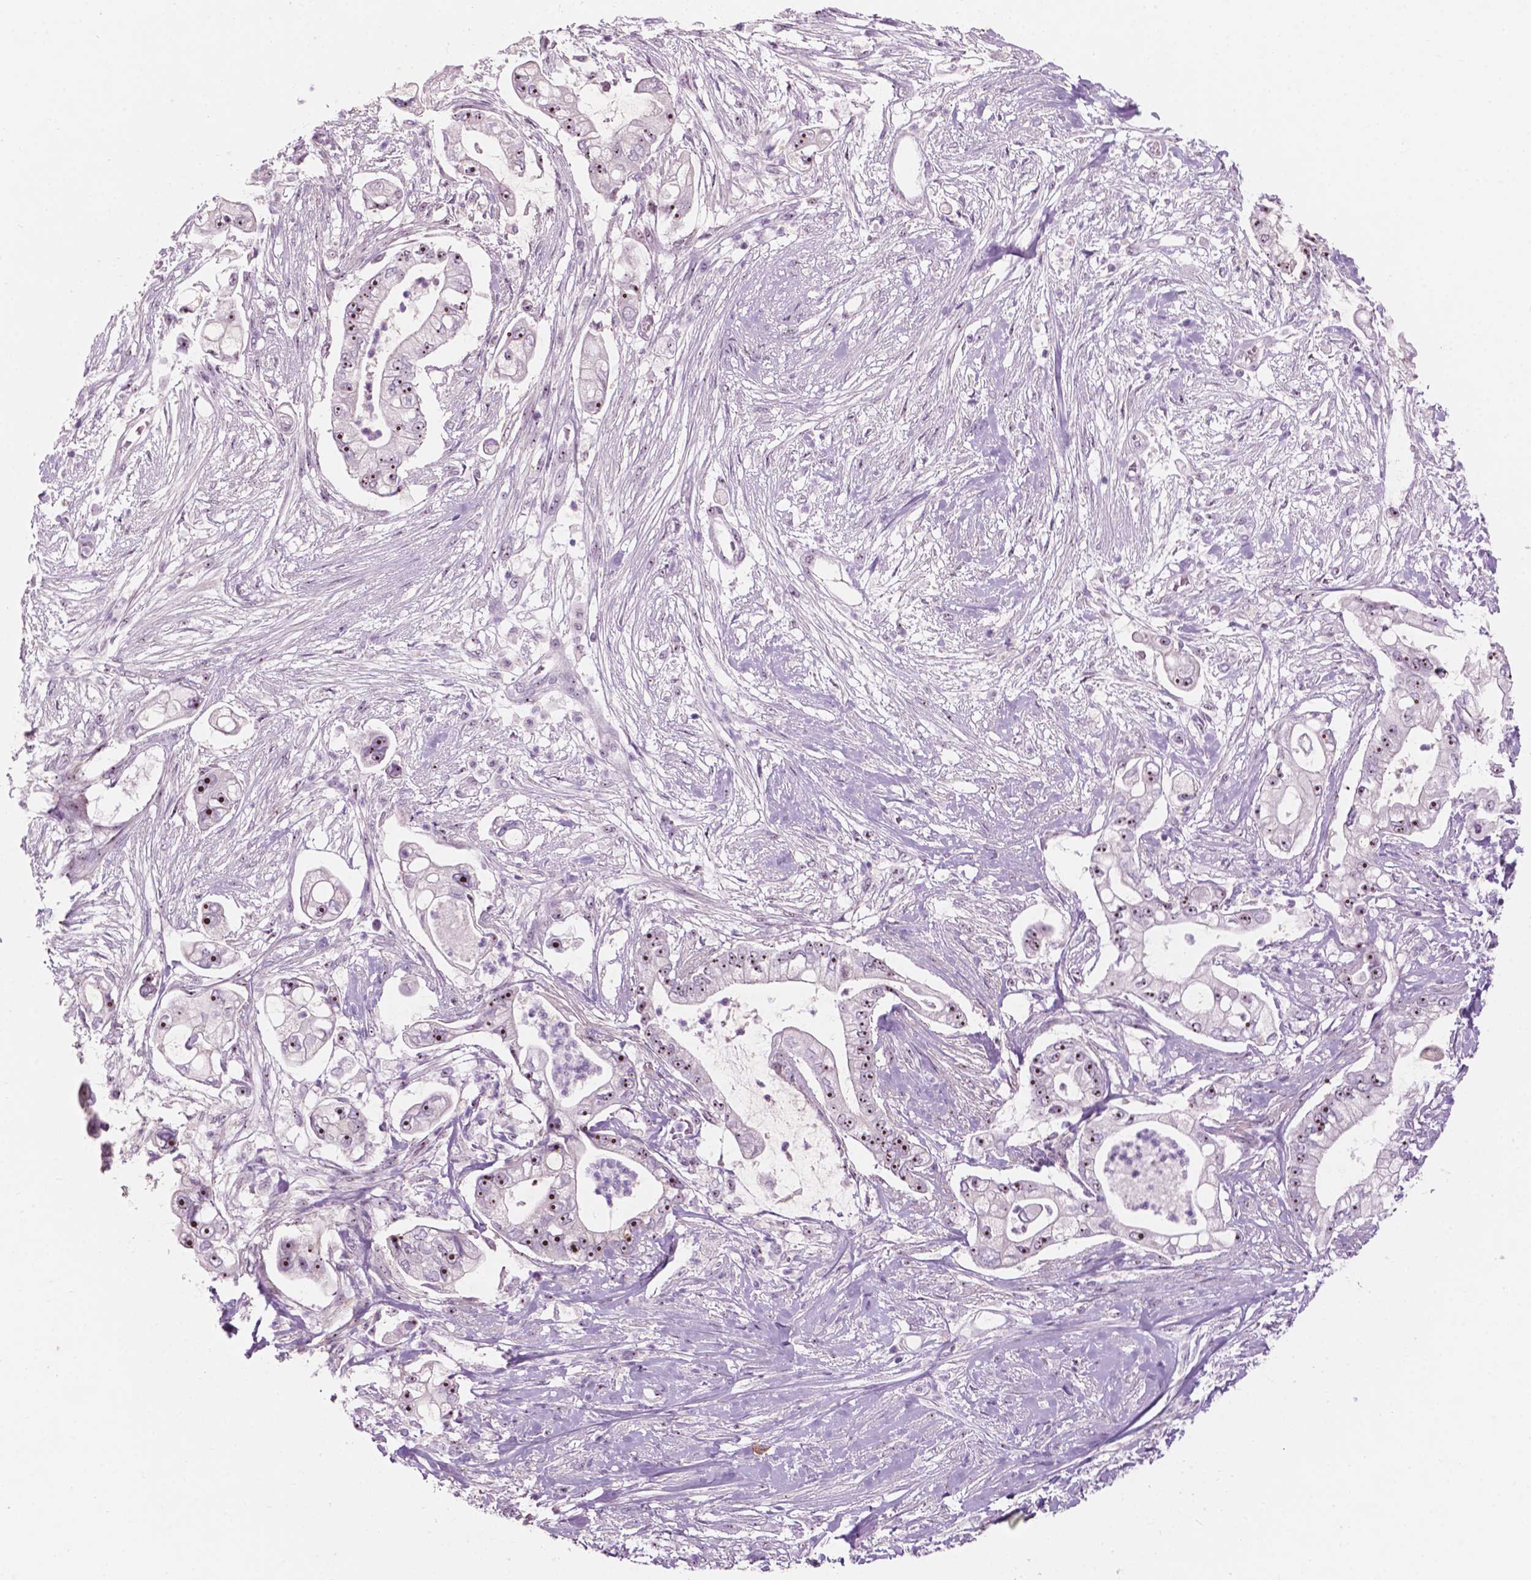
{"staining": {"intensity": "strong", "quantity": "25%-75%", "location": "nuclear"}, "tissue": "pancreatic cancer", "cell_type": "Tumor cells", "image_type": "cancer", "snomed": [{"axis": "morphology", "description": "Adenocarcinoma, NOS"}, {"axis": "topography", "description": "Pancreas"}], "caption": "IHC (DAB) staining of human pancreatic cancer (adenocarcinoma) reveals strong nuclear protein staining in about 25%-75% of tumor cells. (DAB = brown stain, brightfield microscopy at high magnification).", "gene": "ZNF853", "patient": {"sex": "female", "age": 69}}